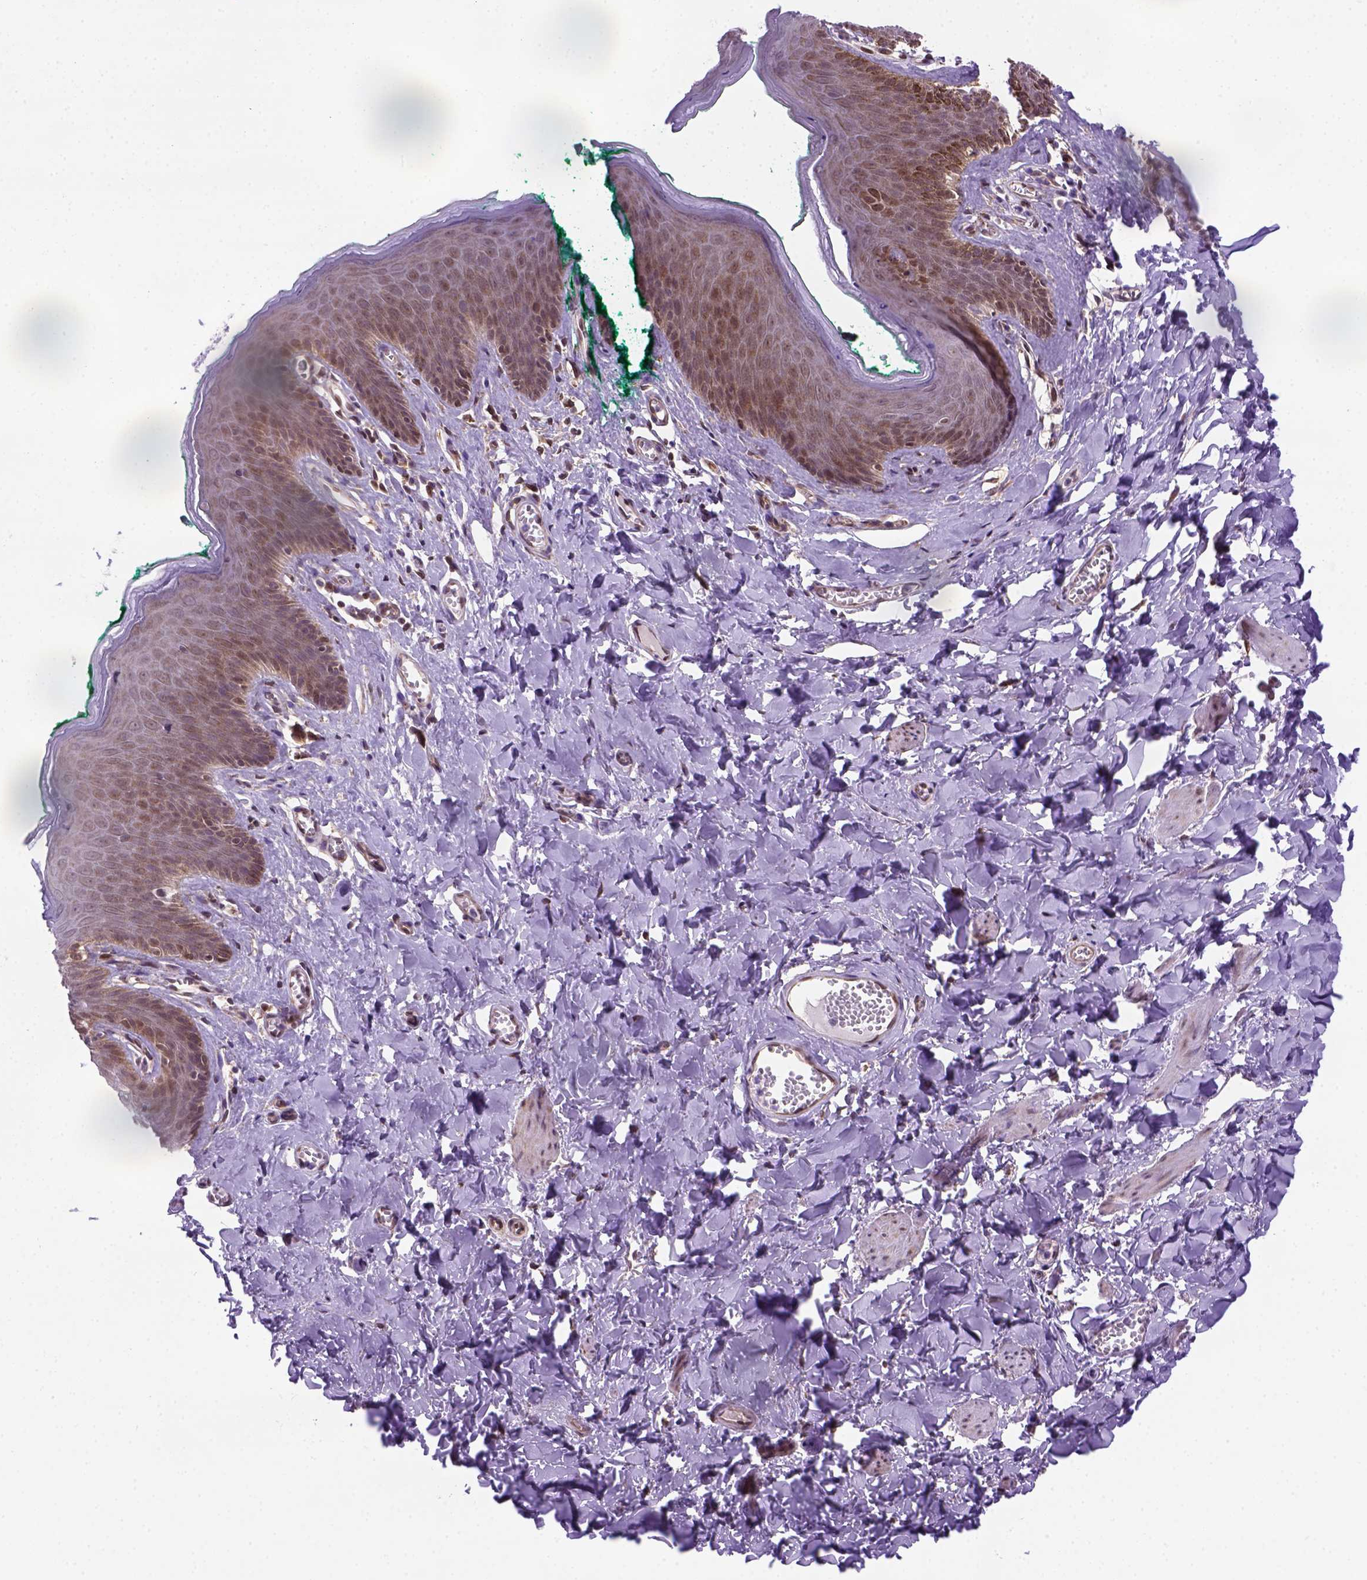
{"staining": {"intensity": "moderate", "quantity": "25%-75%", "location": "cytoplasmic/membranous,nuclear"}, "tissue": "skin", "cell_type": "Epidermal cells", "image_type": "normal", "snomed": [{"axis": "morphology", "description": "Normal tissue, NOS"}, {"axis": "topography", "description": "Vulva"}, {"axis": "topography", "description": "Peripheral nerve tissue"}], "caption": "High-magnification brightfield microscopy of unremarkable skin stained with DAB (3,3'-diaminobenzidine) (brown) and counterstained with hematoxylin (blue). epidermal cells exhibit moderate cytoplasmic/membranous,nuclear staining is seen in approximately25%-75% of cells. (Stains: DAB in brown, nuclei in blue, Microscopy: brightfield microscopy at high magnification).", "gene": "MGMT", "patient": {"sex": "female", "age": 66}}